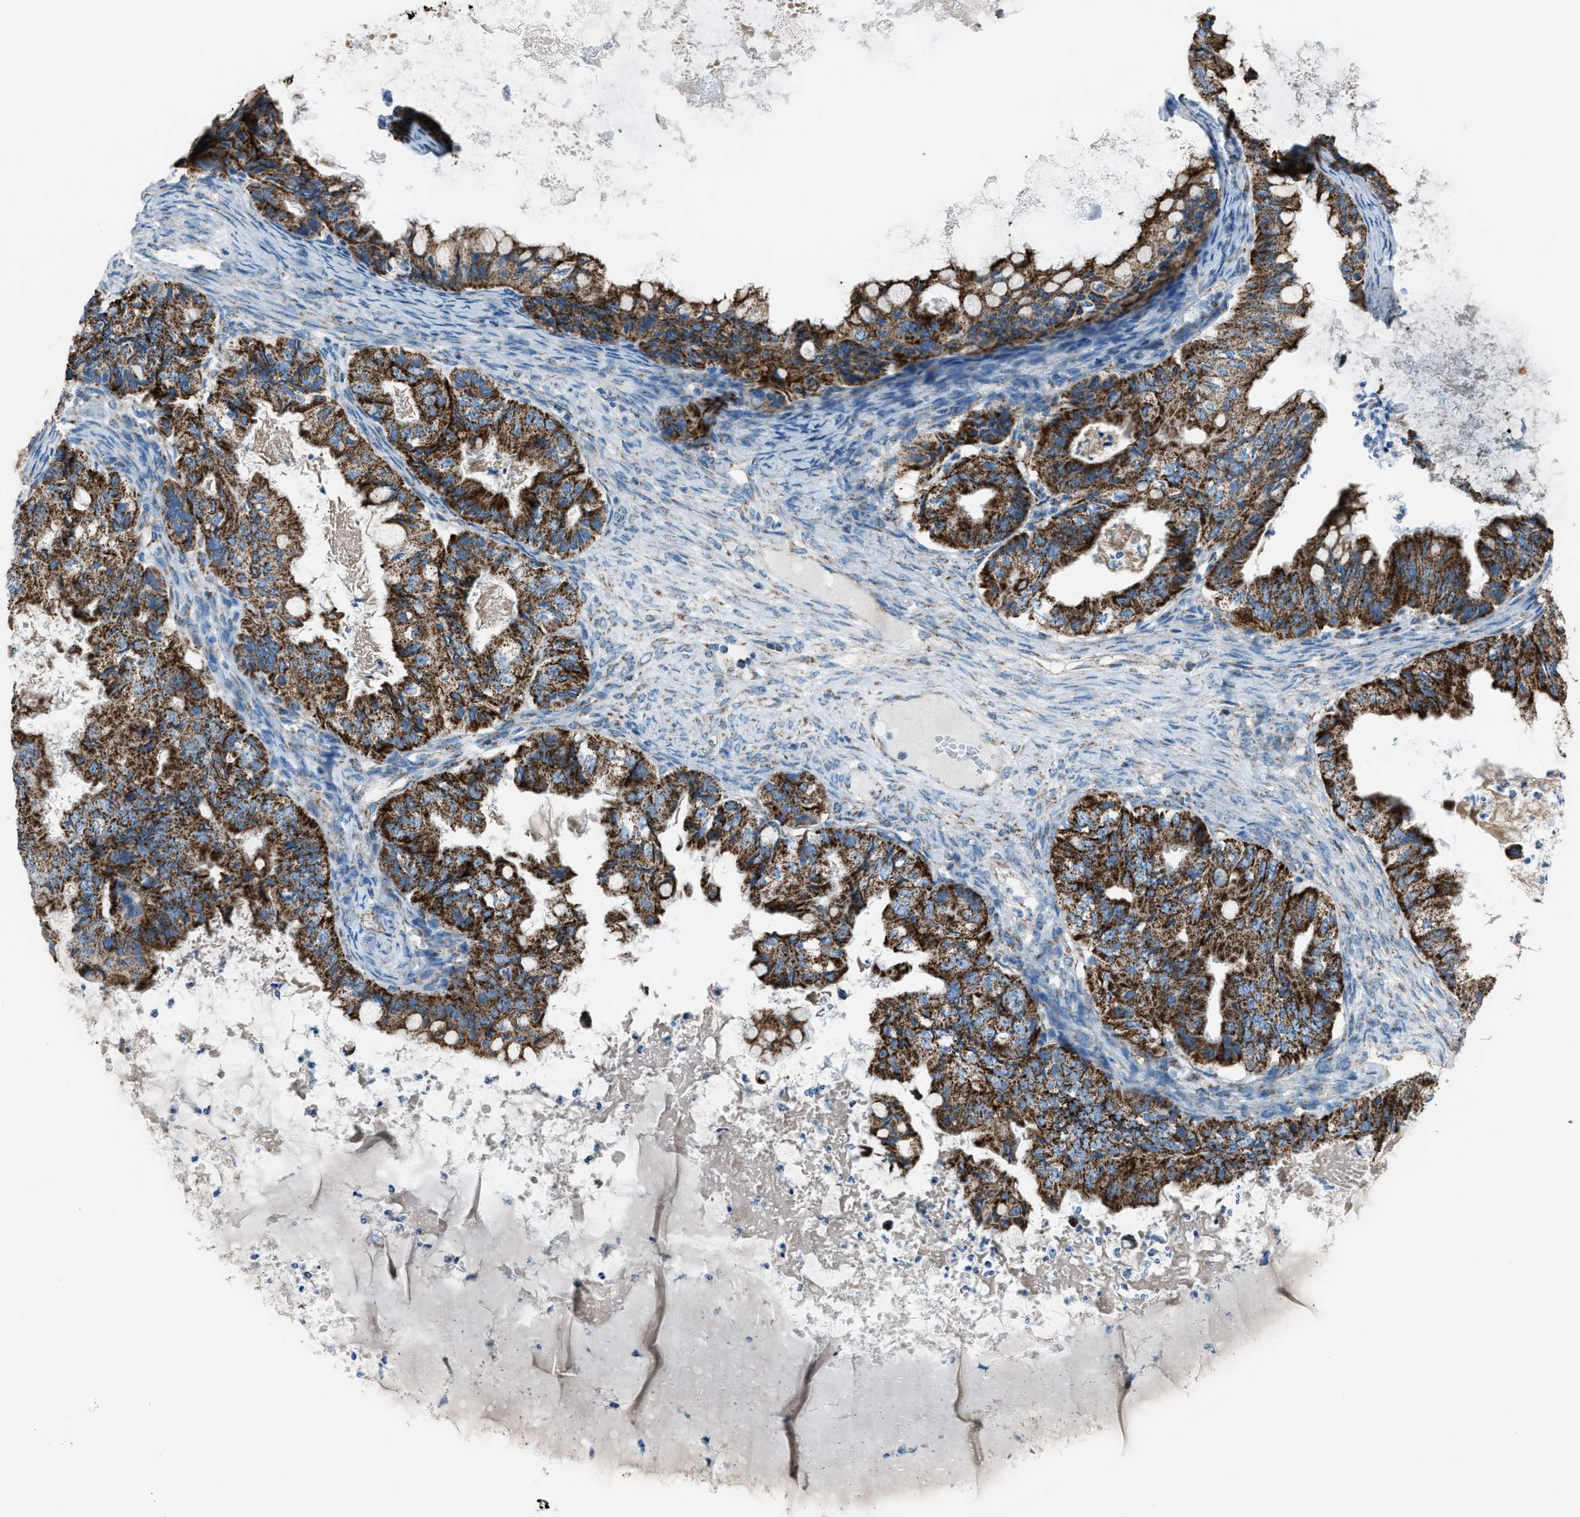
{"staining": {"intensity": "strong", "quantity": ">75%", "location": "cytoplasmic/membranous"}, "tissue": "ovarian cancer", "cell_type": "Tumor cells", "image_type": "cancer", "snomed": [{"axis": "morphology", "description": "Cystadenocarcinoma, mucinous, NOS"}, {"axis": "topography", "description": "Ovary"}], "caption": "A histopathology image showing strong cytoplasmic/membranous positivity in about >75% of tumor cells in mucinous cystadenocarcinoma (ovarian), as visualized by brown immunohistochemical staining.", "gene": "MDH2", "patient": {"sex": "female", "age": 80}}